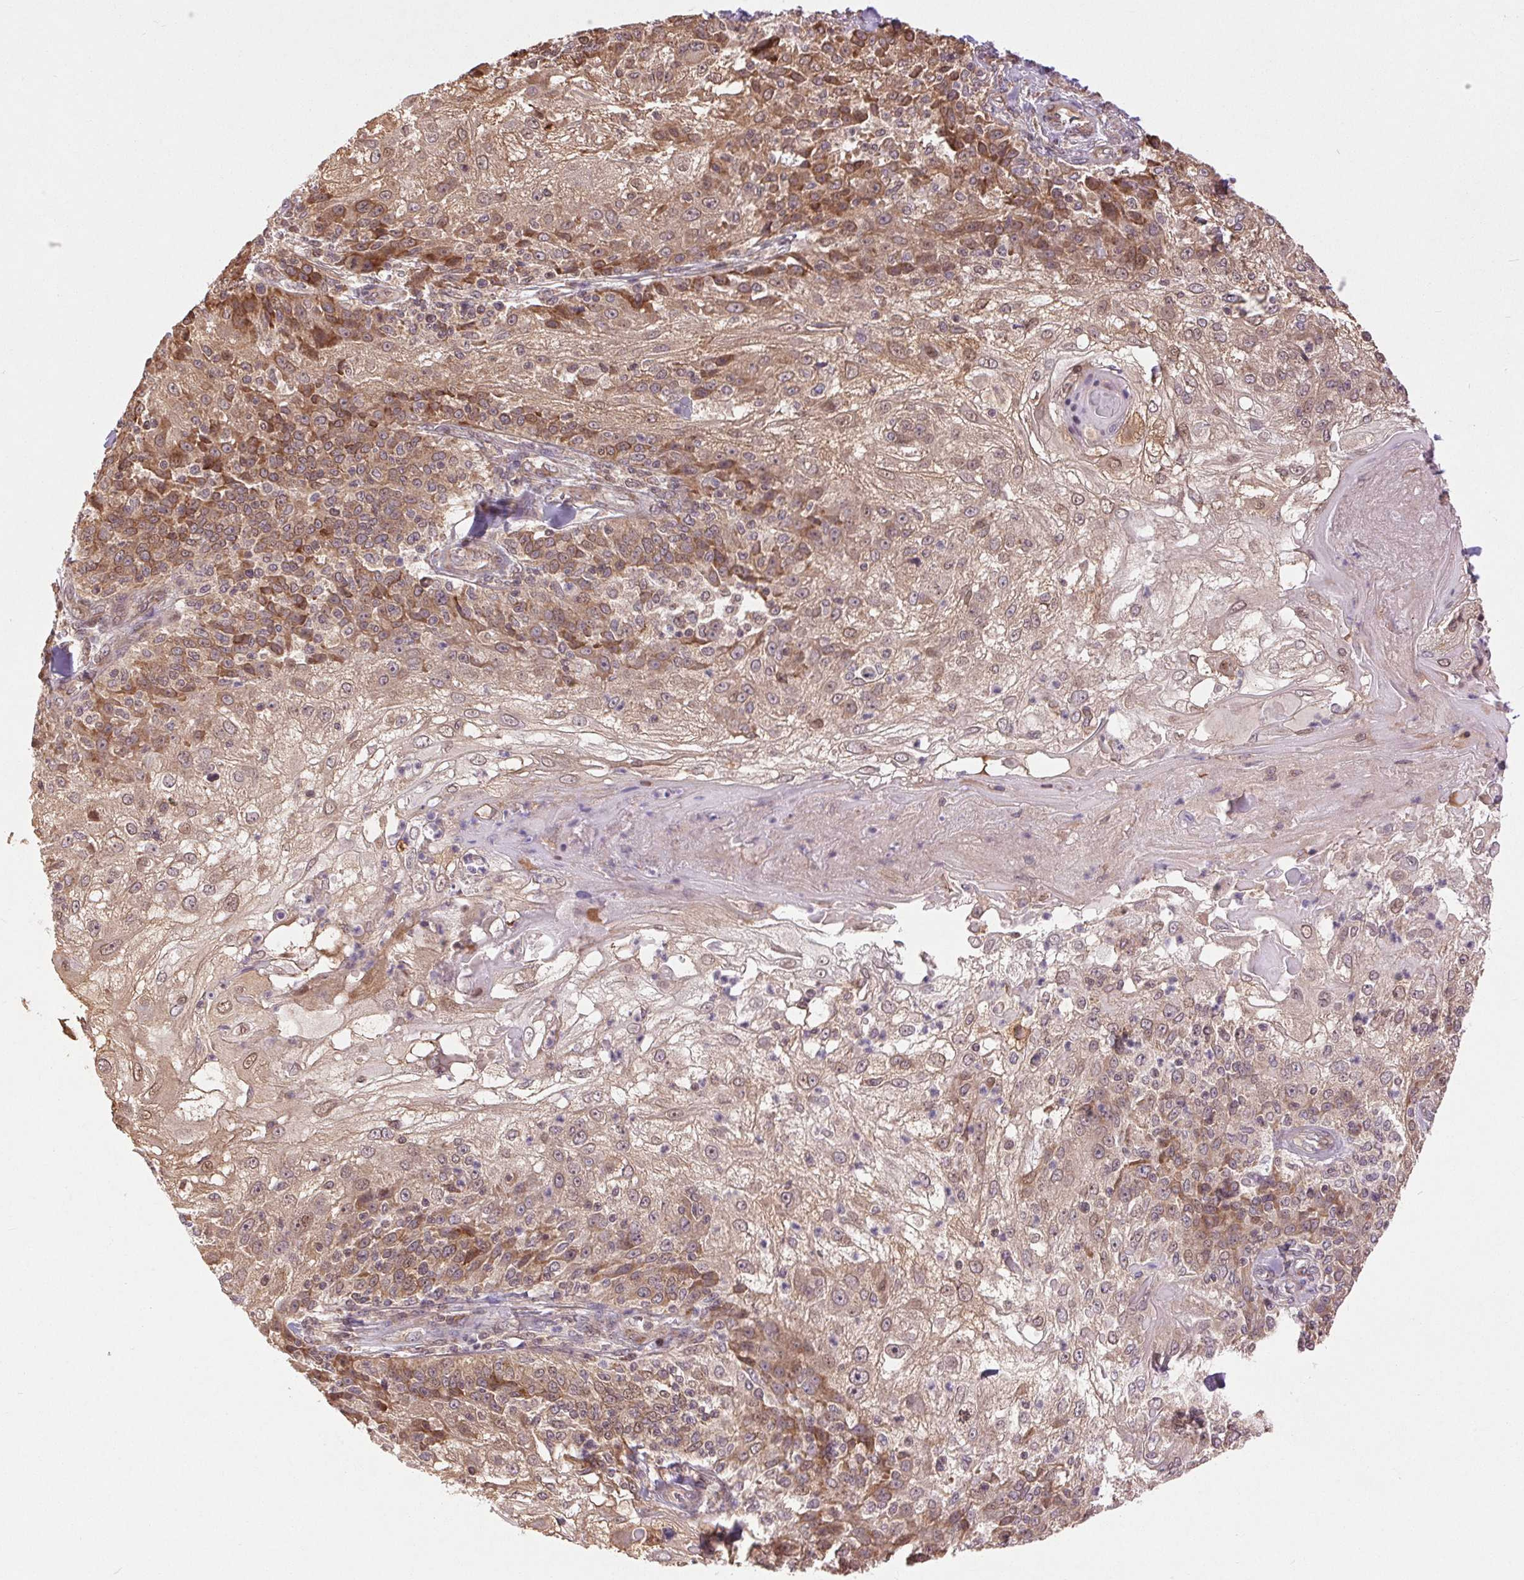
{"staining": {"intensity": "moderate", "quantity": ">75%", "location": "cytoplasmic/membranous"}, "tissue": "skin cancer", "cell_type": "Tumor cells", "image_type": "cancer", "snomed": [{"axis": "morphology", "description": "Normal tissue, NOS"}, {"axis": "morphology", "description": "Squamous cell carcinoma, NOS"}, {"axis": "topography", "description": "Skin"}], "caption": "This micrograph demonstrates immunohistochemistry (IHC) staining of human skin squamous cell carcinoma, with medium moderate cytoplasmic/membranous staining in about >75% of tumor cells.", "gene": "BTF3L4", "patient": {"sex": "female", "age": 83}}